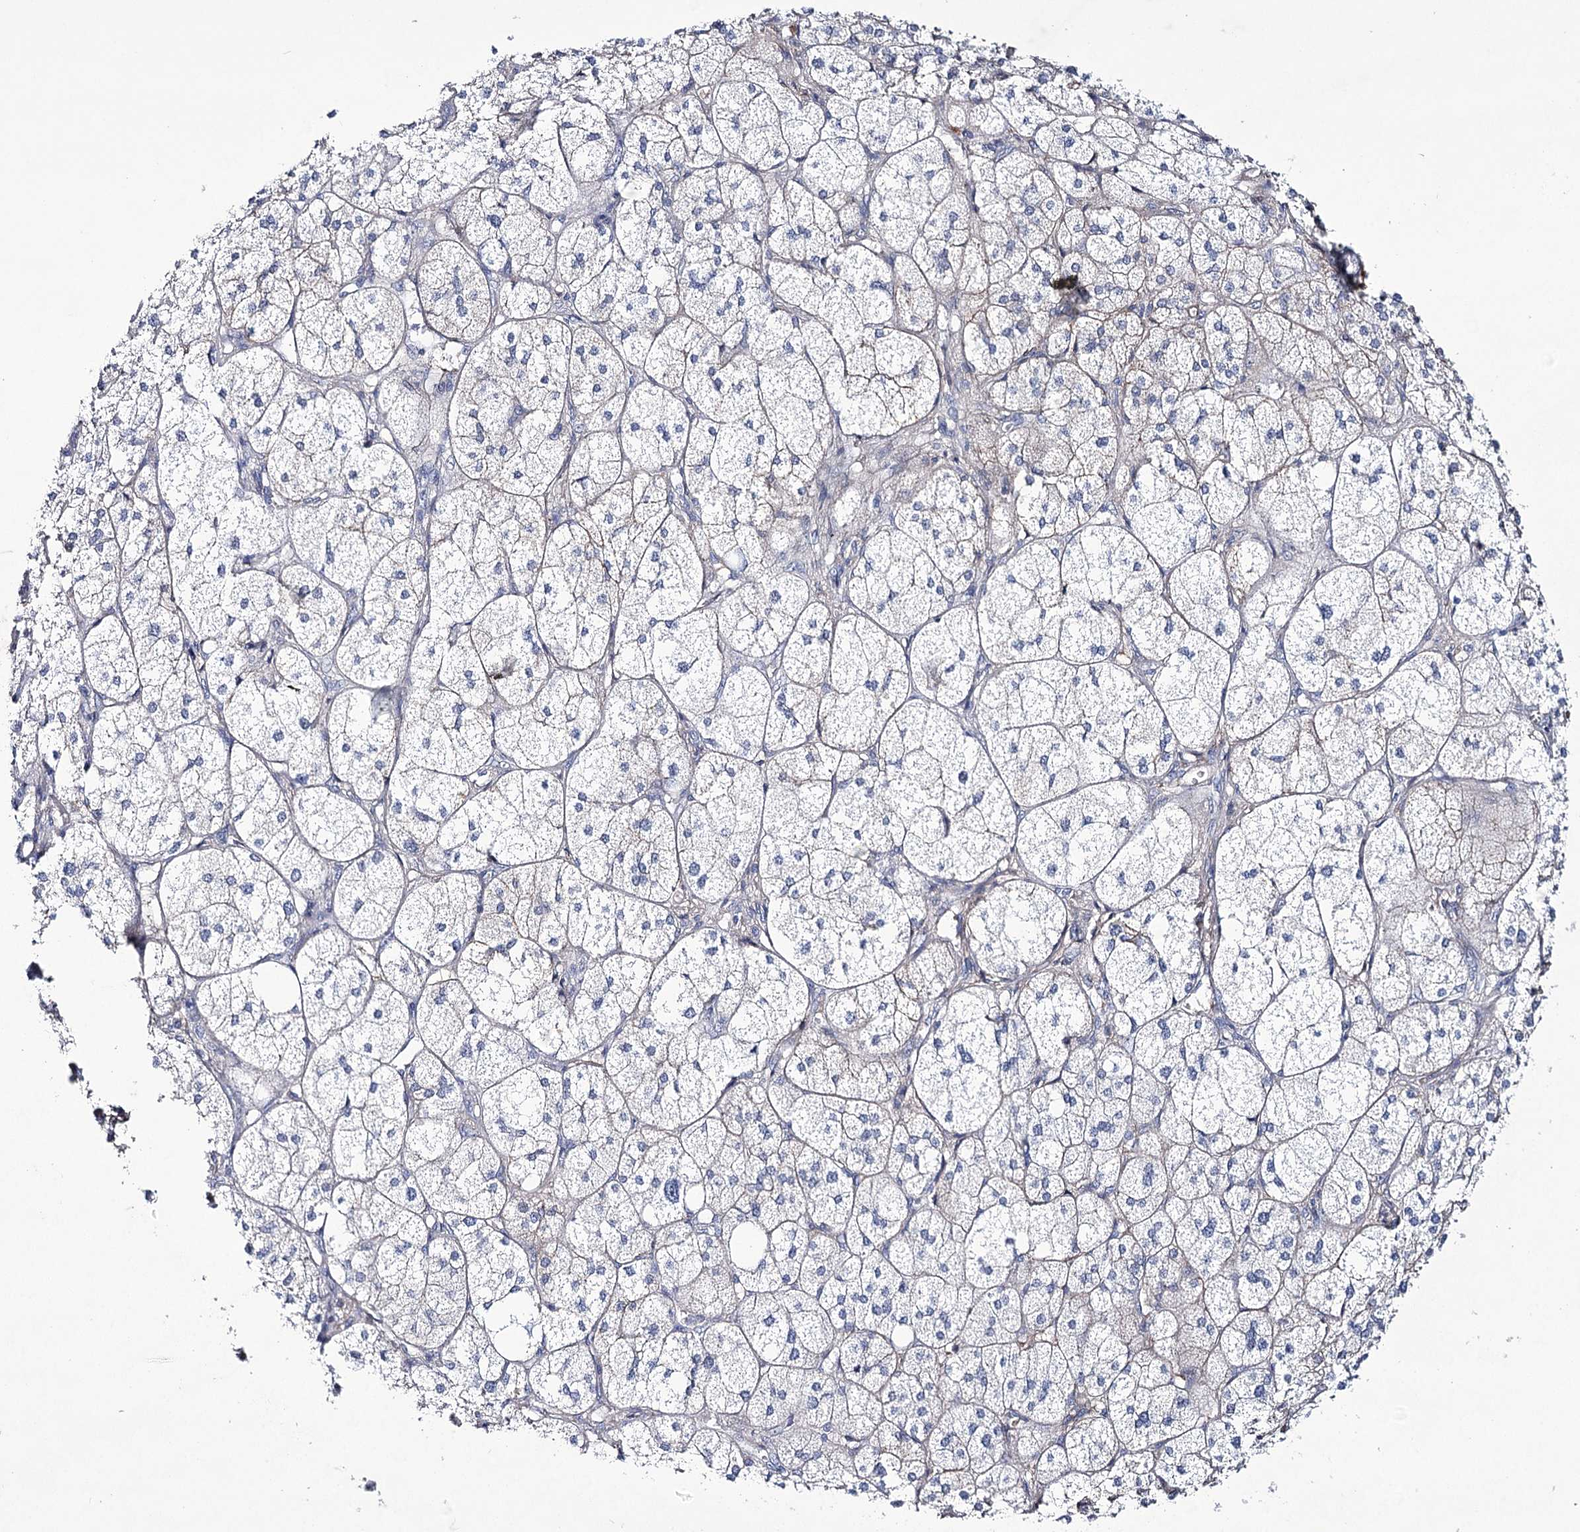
{"staining": {"intensity": "weak", "quantity": "<25%", "location": "cytoplasmic/membranous"}, "tissue": "adrenal gland", "cell_type": "Glandular cells", "image_type": "normal", "snomed": [{"axis": "morphology", "description": "Normal tissue, NOS"}, {"axis": "topography", "description": "Adrenal gland"}], "caption": "Immunohistochemistry photomicrograph of unremarkable adrenal gland stained for a protein (brown), which shows no positivity in glandular cells.", "gene": "CEP164", "patient": {"sex": "female", "age": 61}}